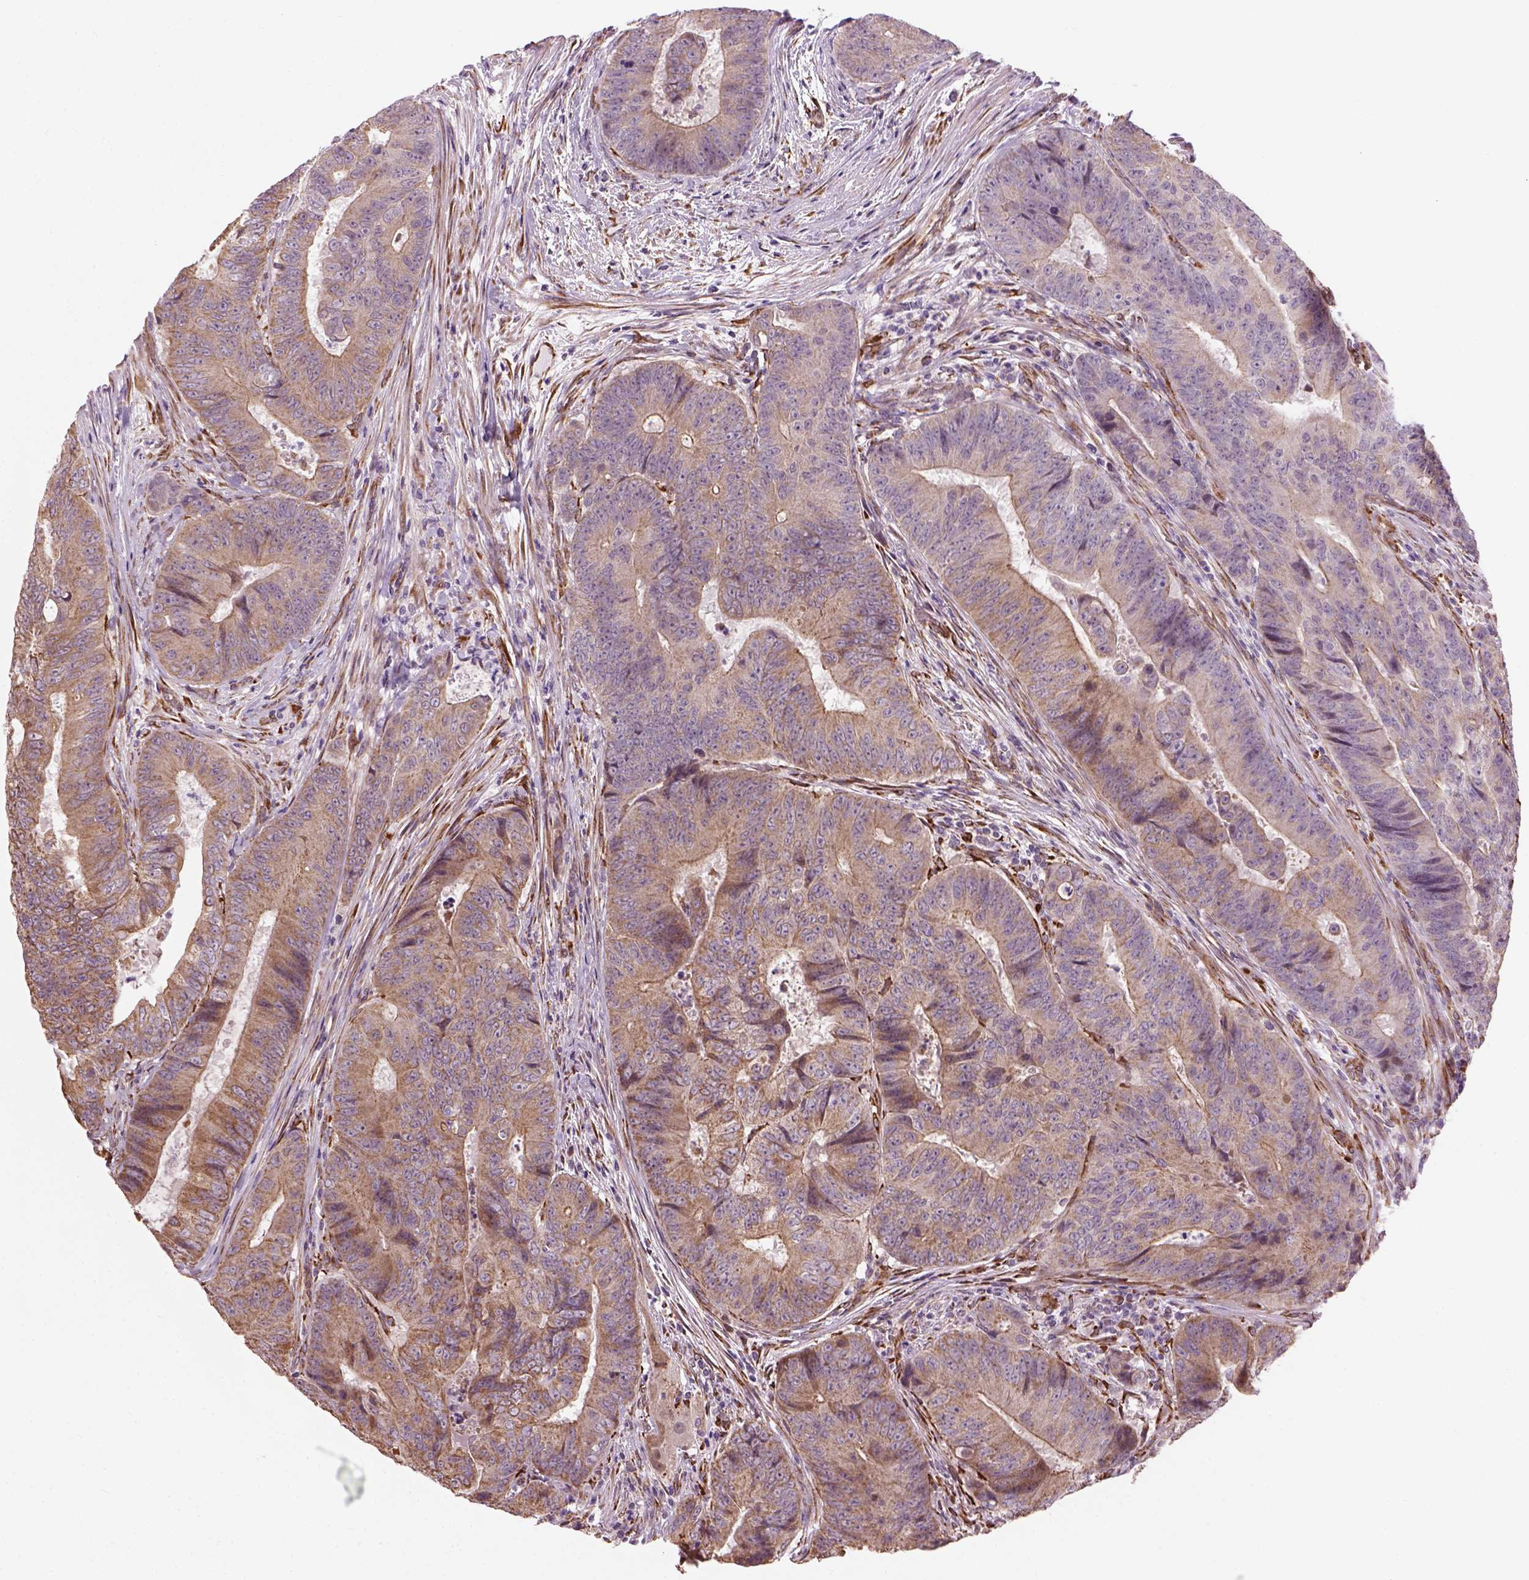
{"staining": {"intensity": "weak", "quantity": ">75%", "location": "cytoplasmic/membranous"}, "tissue": "colorectal cancer", "cell_type": "Tumor cells", "image_type": "cancer", "snomed": [{"axis": "morphology", "description": "Adenocarcinoma, NOS"}, {"axis": "topography", "description": "Colon"}], "caption": "A high-resolution histopathology image shows immunohistochemistry staining of colorectal cancer (adenocarcinoma), which reveals weak cytoplasmic/membranous expression in about >75% of tumor cells. (DAB (3,3'-diaminobenzidine) IHC with brightfield microscopy, high magnification).", "gene": "XK", "patient": {"sex": "female", "age": 48}}